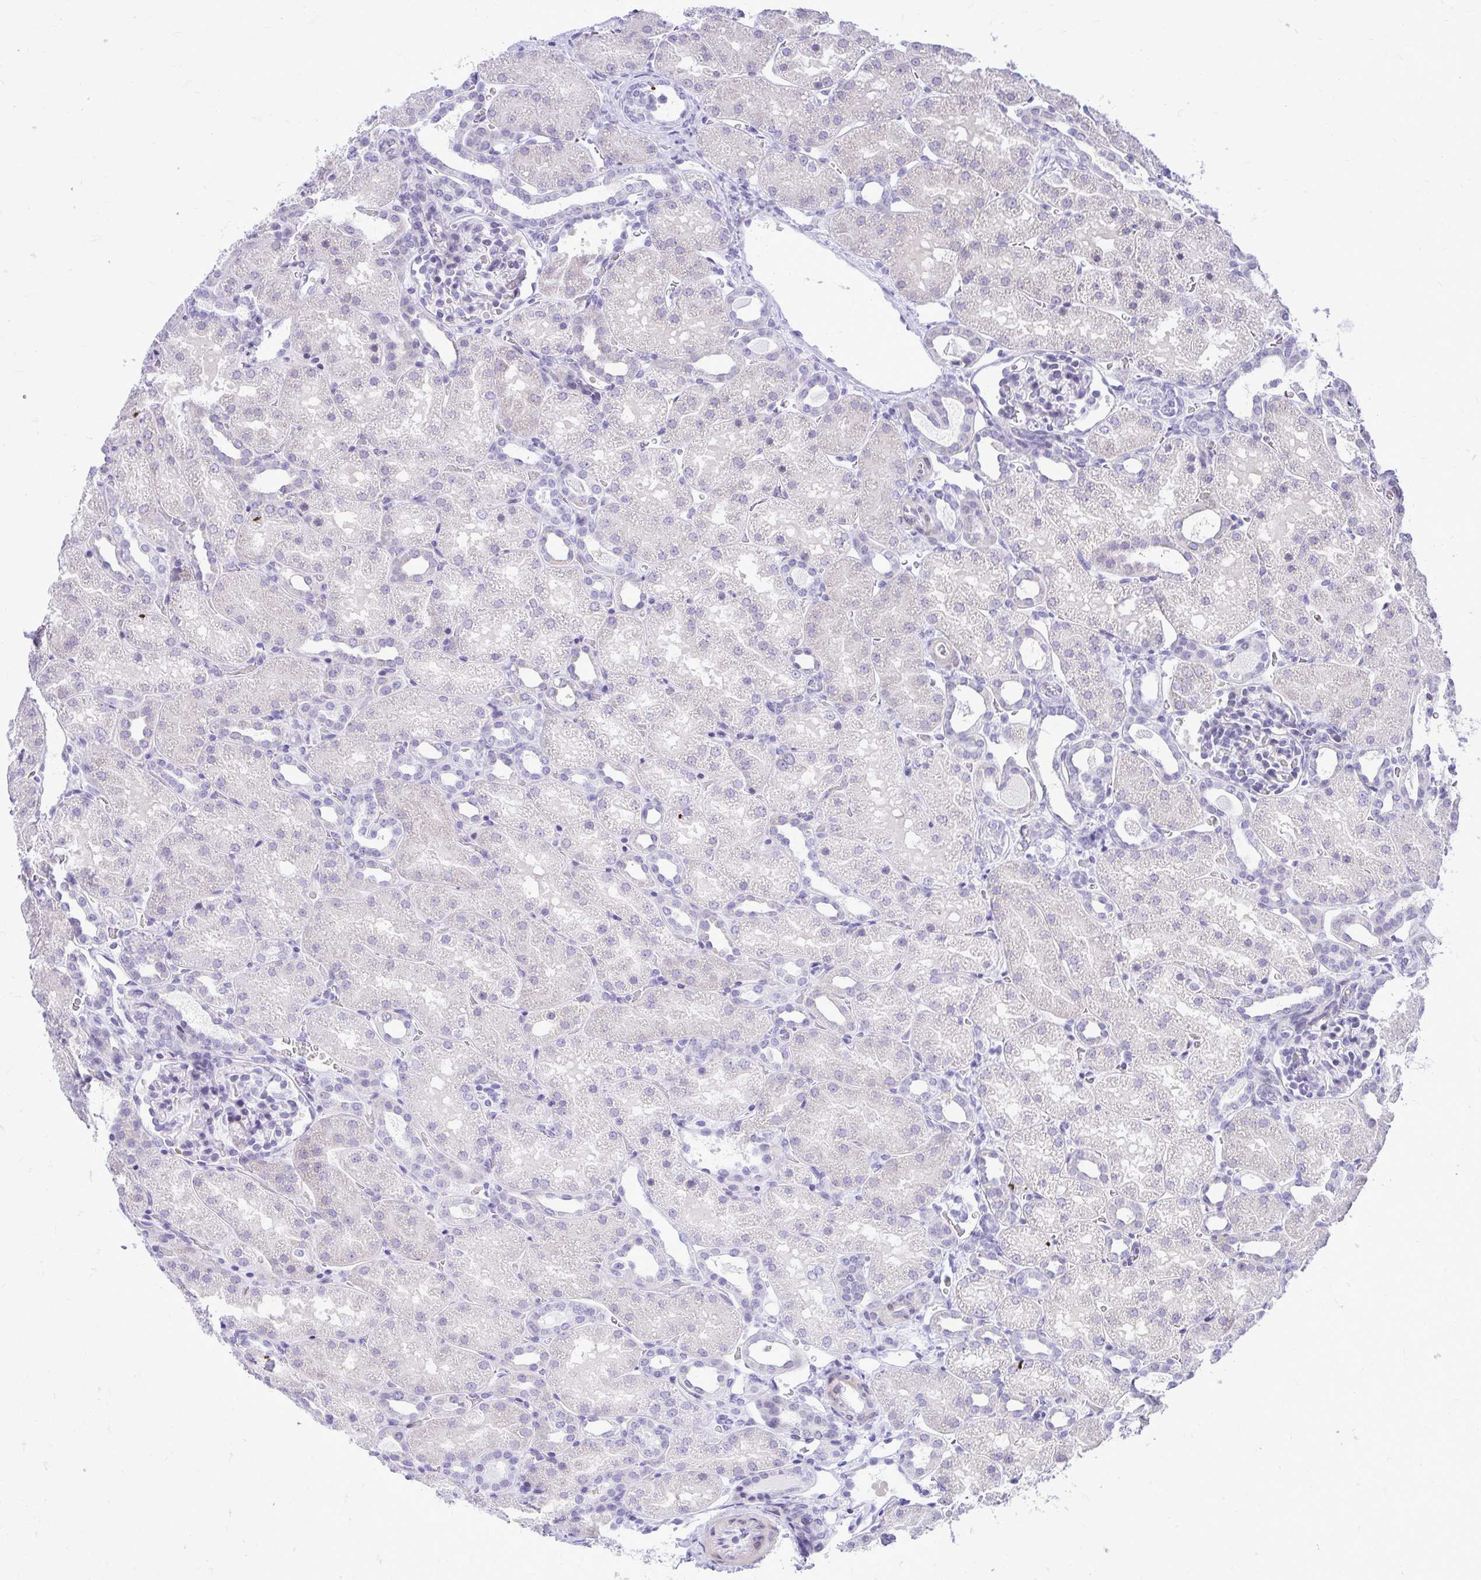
{"staining": {"intensity": "negative", "quantity": "none", "location": "none"}, "tissue": "kidney", "cell_type": "Cells in glomeruli", "image_type": "normal", "snomed": [{"axis": "morphology", "description": "Normal tissue, NOS"}, {"axis": "topography", "description": "Kidney"}], "caption": "Micrograph shows no significant protein staining in cells in glomeruli of normal kidney.", "gene": "GABRA1", "patient": {"sex": "male", "age": 2}}